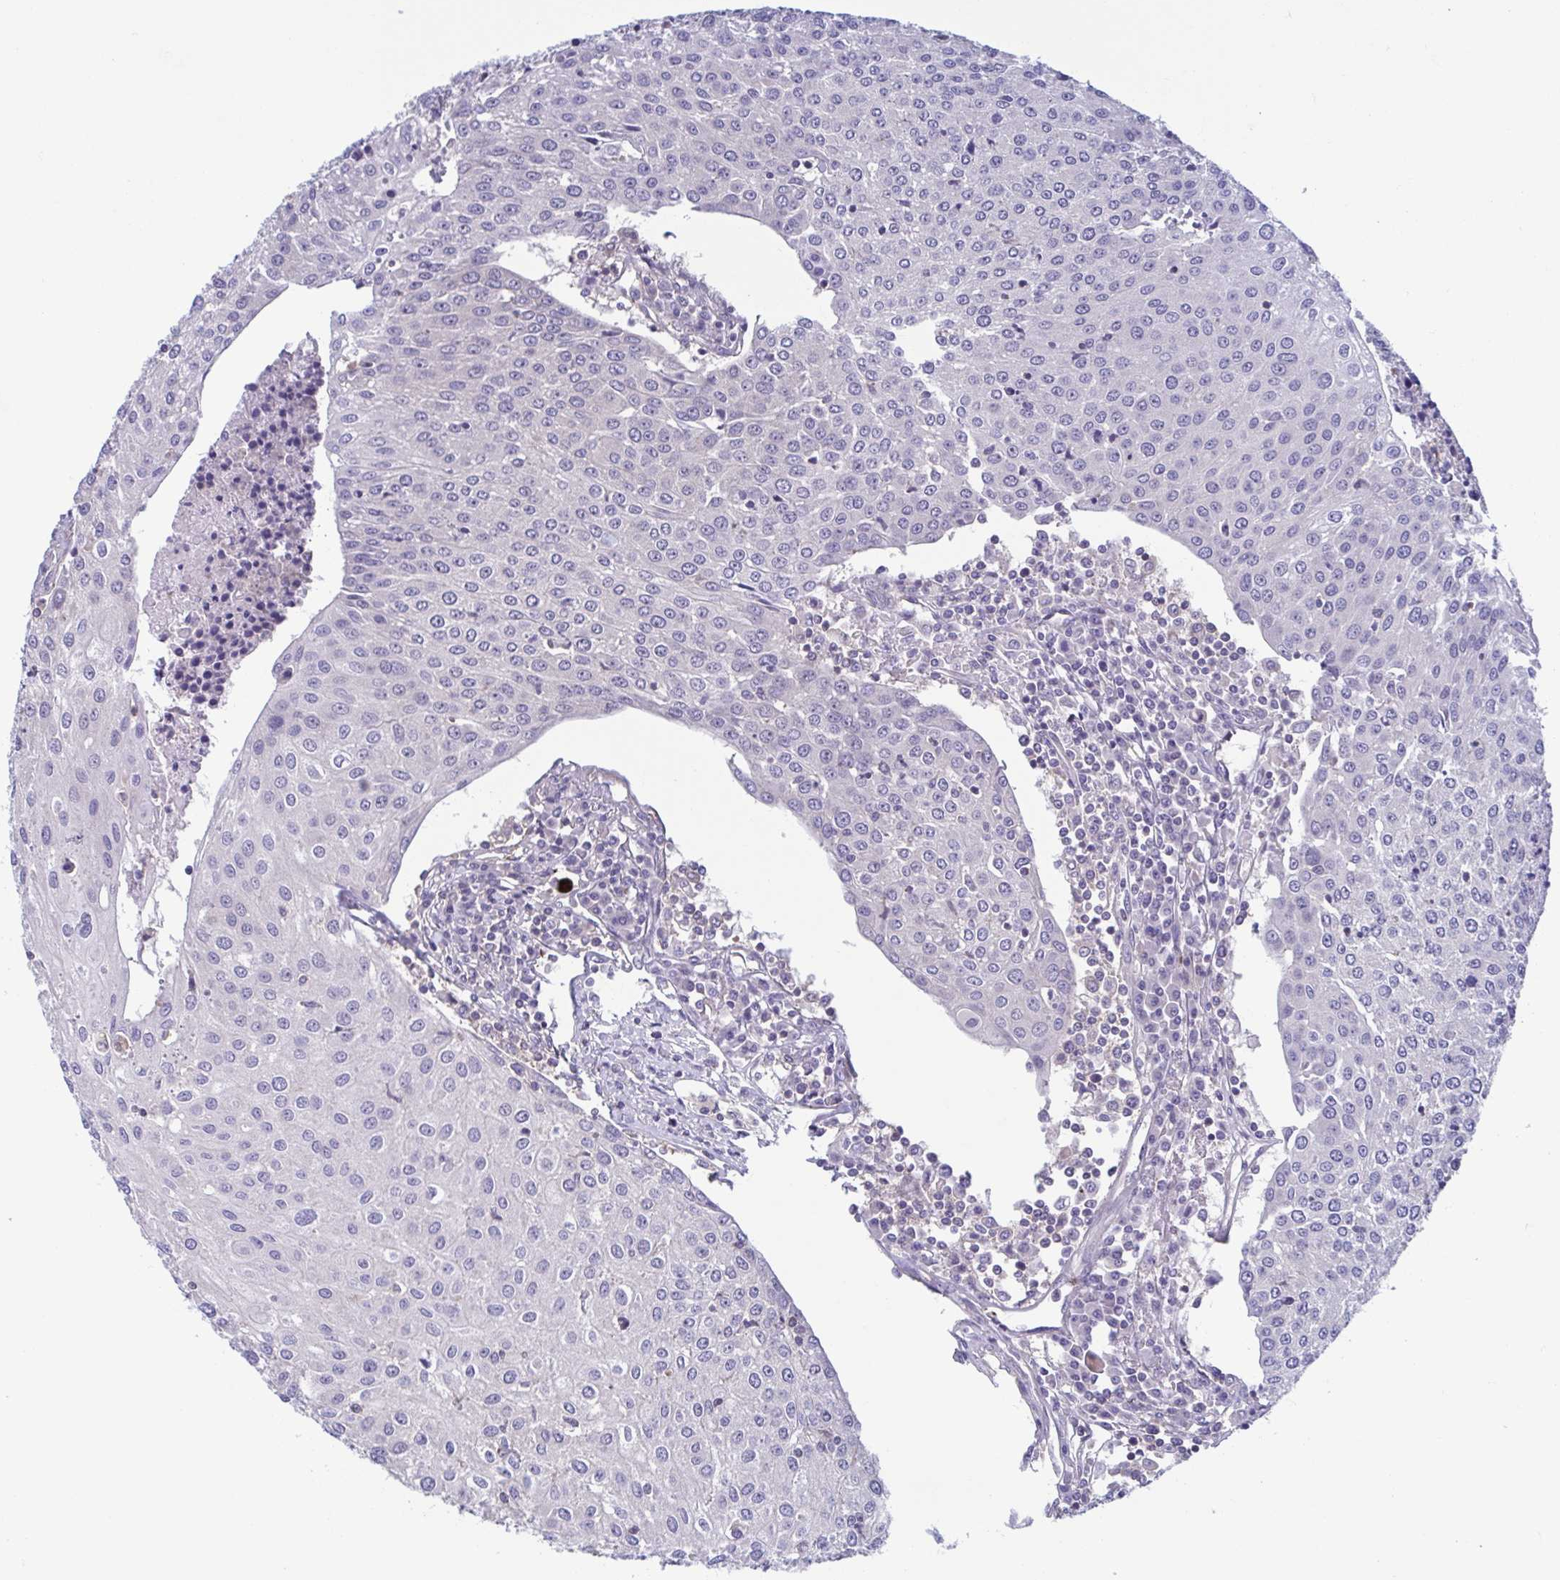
{"staining": {"intensity": "negative", "quantity": "none", "location": "none"}, "tissue": "urothelial cancer", "cell_type": "Tumor cells", "image_type": "cancer", "snomed": [{"axis": "morphology", "description": "Urothelial carcinoma, High grade"}, {"axis": "topography", "description": "Urinary bladder"}], "caption": "Urothelial cancer was stained to show a protein in brown. There is no significant positivity in tumor cells. (Stains: DAB (3,3'-diaminobenzidine) immunohistochemistry (IHC) with hematoxylin counter stain, Microscopy: brightfield microscopy at high magnification).", "gene": "LRRC38", "patient": {"sex": "female", "age": 85}}